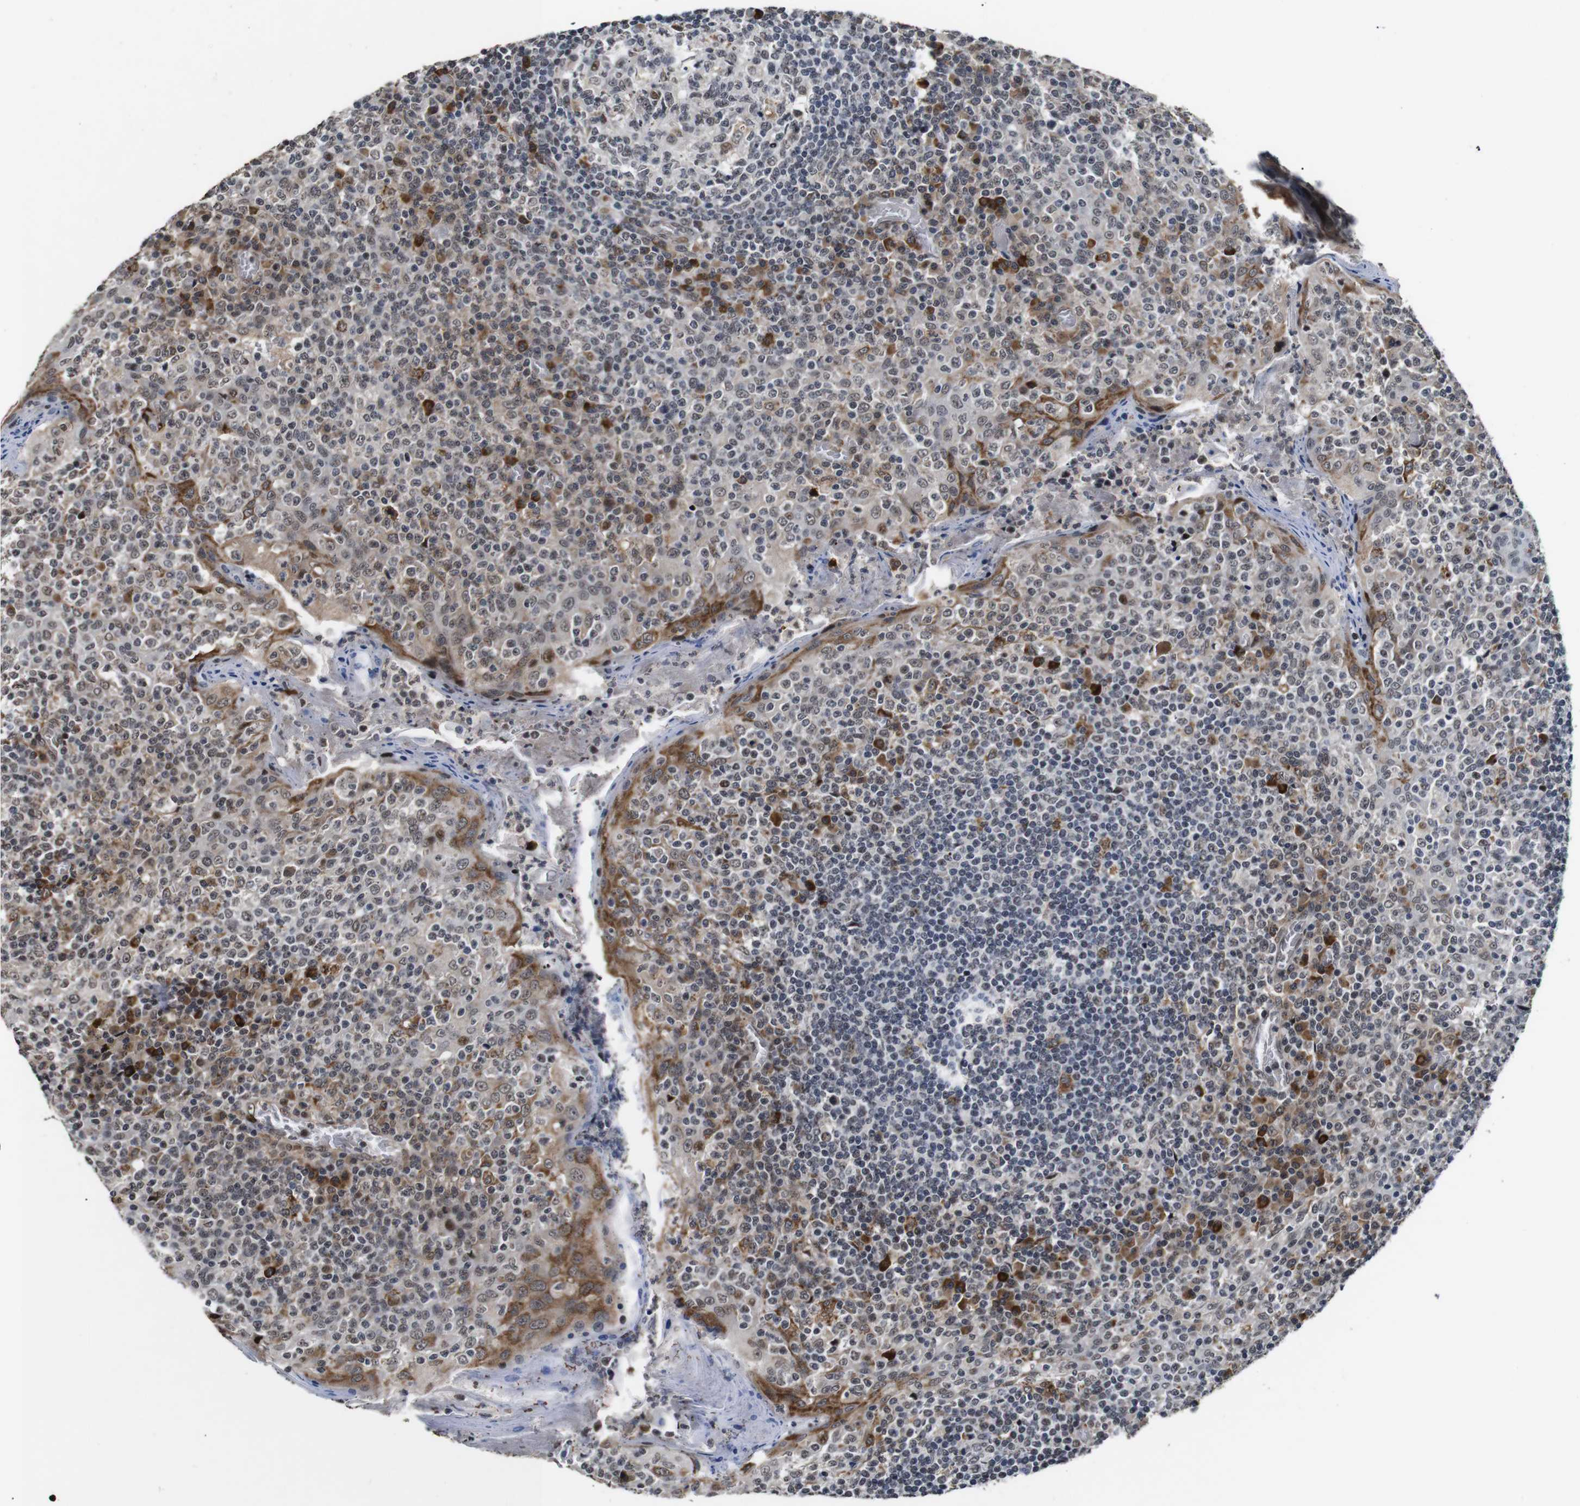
{"staining": {"intensity": "strong", "quantity": "25%-75%", "location": "cytoplasmic/membranous"}, "tissue": "tonsil", "cell_type": "Germinal center cells", "image_type": "normal", "snomed": [{"axis": "morphology", "description": "Normal tissue, NOS"}, {"axis": "topography", "description": "Tonsil"}], "caption": "Protein positivity by IHC shows strong cytoplasmic/membranous expression in approximately 25%-75% of germinal center cells in unremarkable tonsil.", "gene": "EIF4G1", "patient": {"sex": "female", "age": 19}}